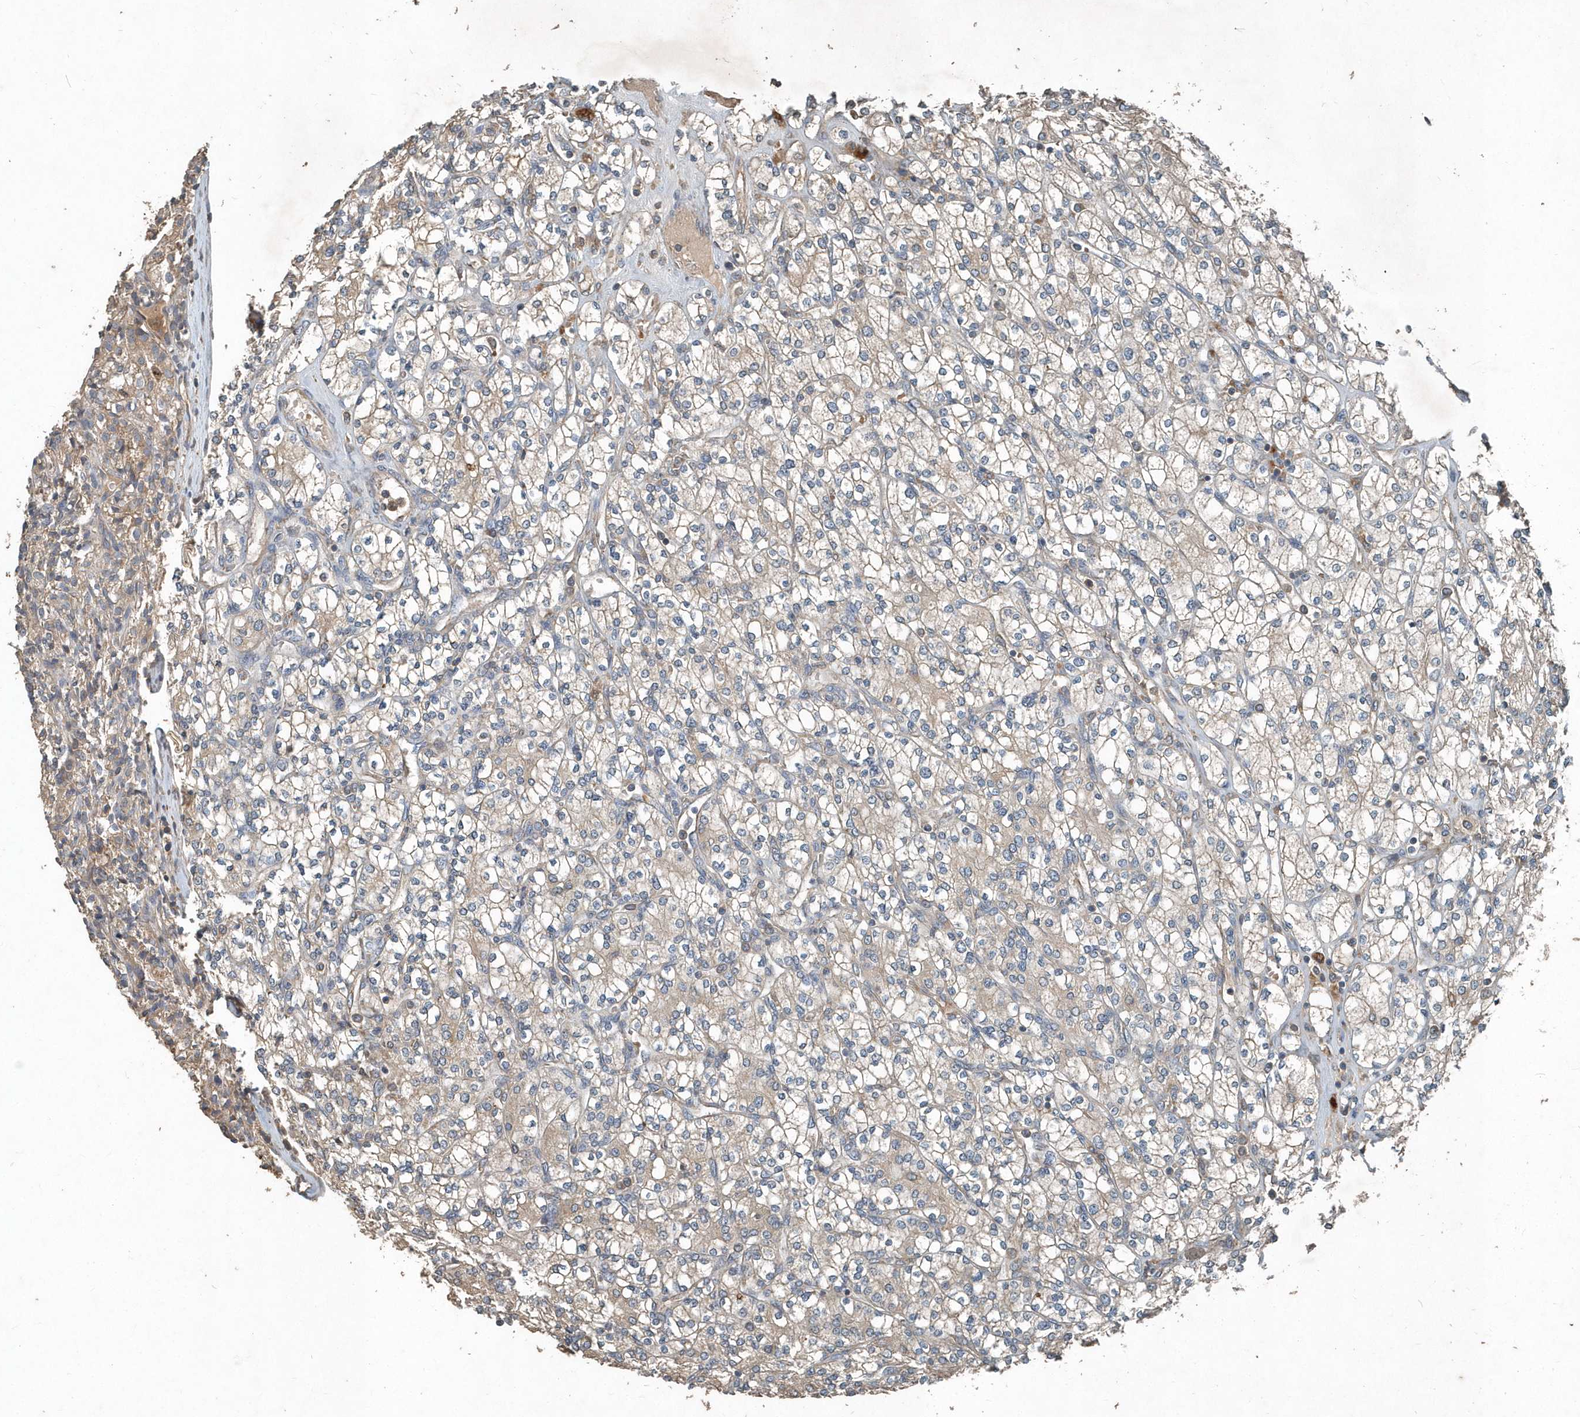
{"staining": {"intensity": "weak", "quantity": "25%-75%", "location": "cytoplasmic/membranous"}, "tissue": "renal cancer", "cell_type": "Tumor cells", "image_type": "cancer", "snomed": [{"axis": "morphology", "description": "Adenocarcinoma, NOS"}, {"axis": "topography", "description": "Kidney"}], "caption": "Brown immunohistochemical staining in human renal adenocarcinoma reveals weak cytoplasmic/membranous positivity in about 25%-75% of tumor cells.", "gene": "SCFD2", "patient": {"sex": "male", "age": 77}}